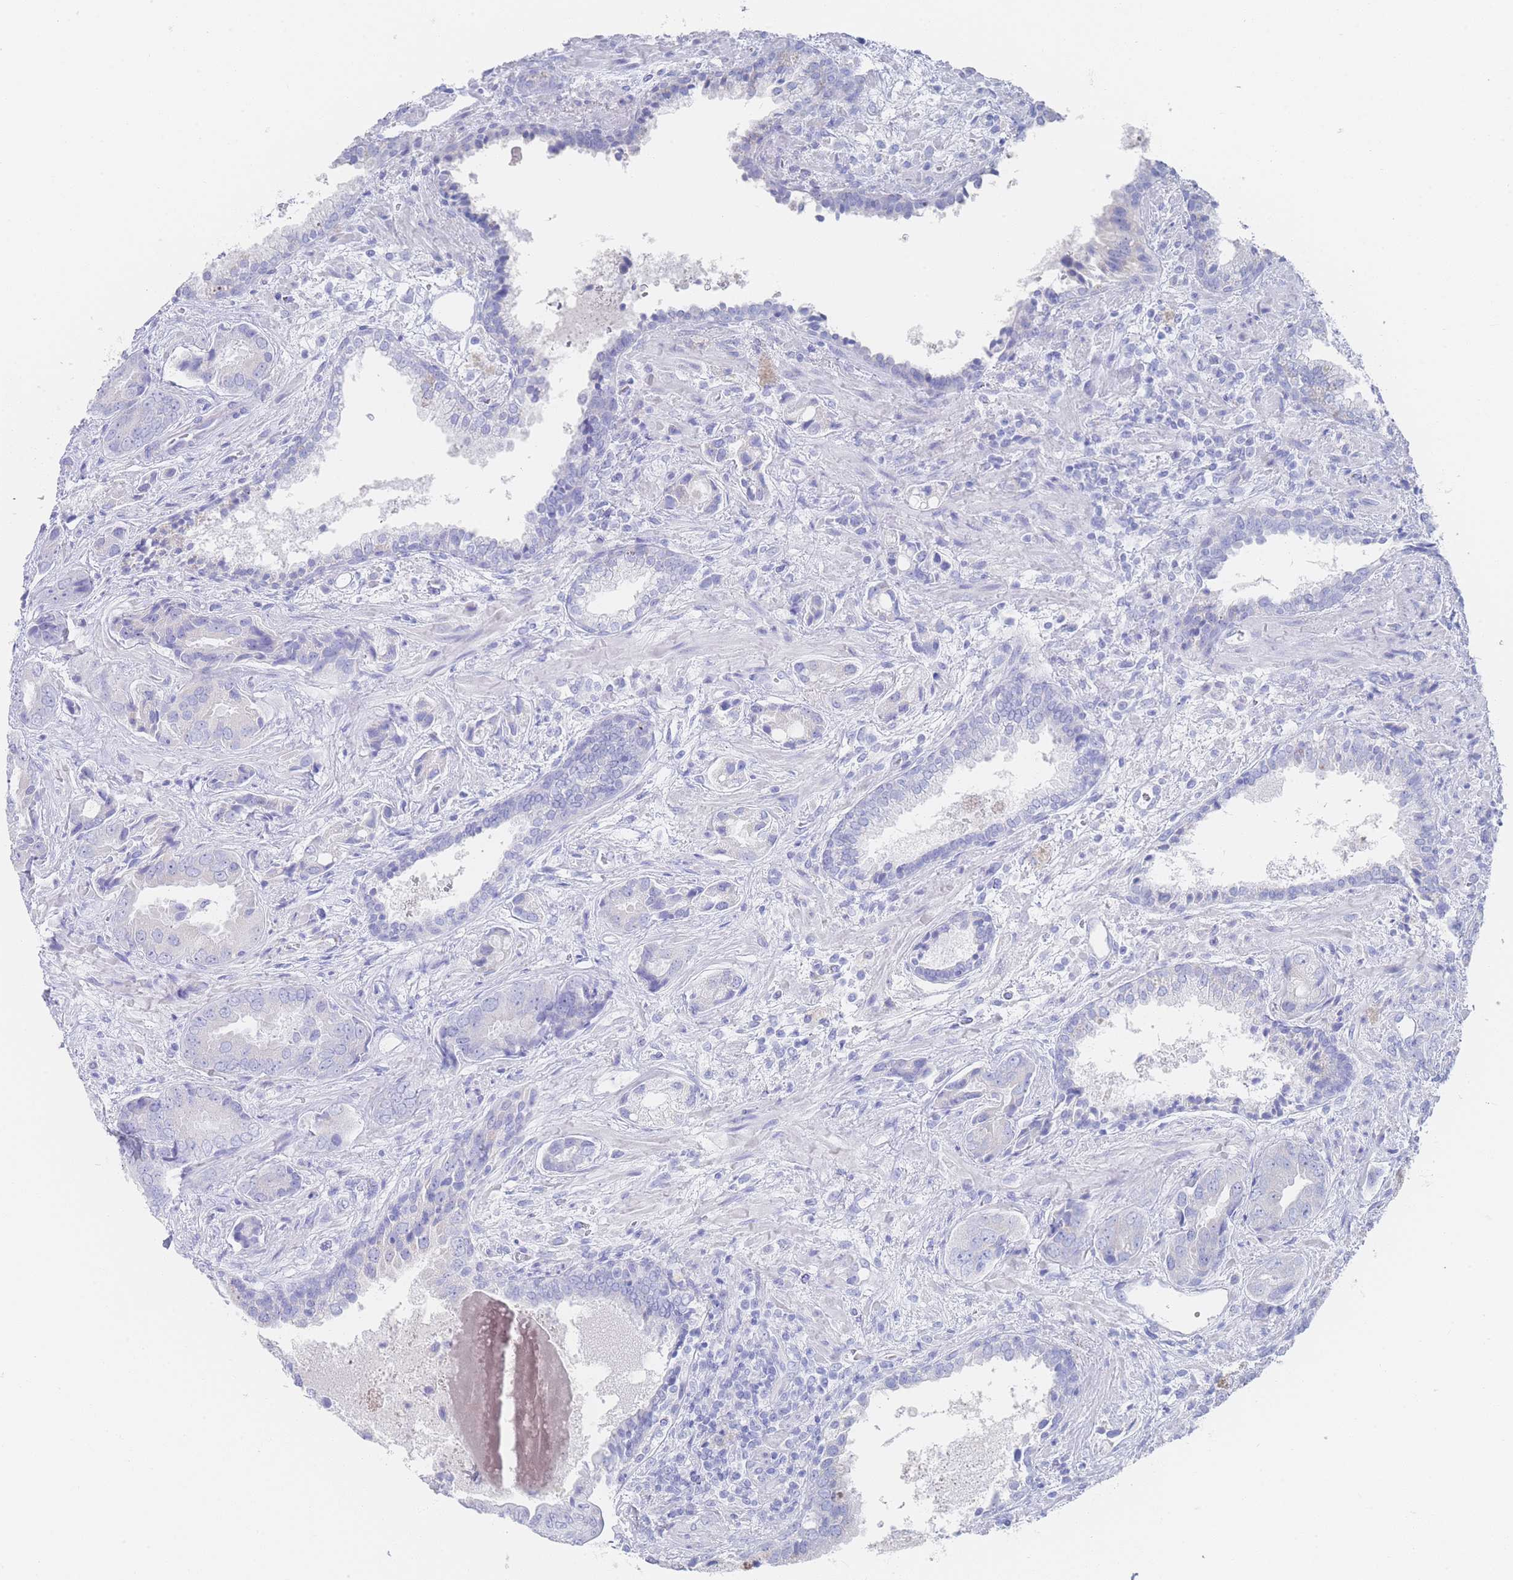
{"staining": {"intensity": "negative", "quantity": "none", "location": "none"}, "tissue": "prostate cancer", "cell_type": "Tumor cells", "image_type": "cancer", "snomed": [{"axis": "morphology", "description": "Adenocarcinoma, High grade"}, {"axis": "topography", "description": "Prostate"}], "caption": "Image shows no protein expression in tumor cells of prostate cancer (high-grade adenocarcinoma) tissue.", "gene": "LRRC37A", "patient": {"sex": "male", "age": 71}}